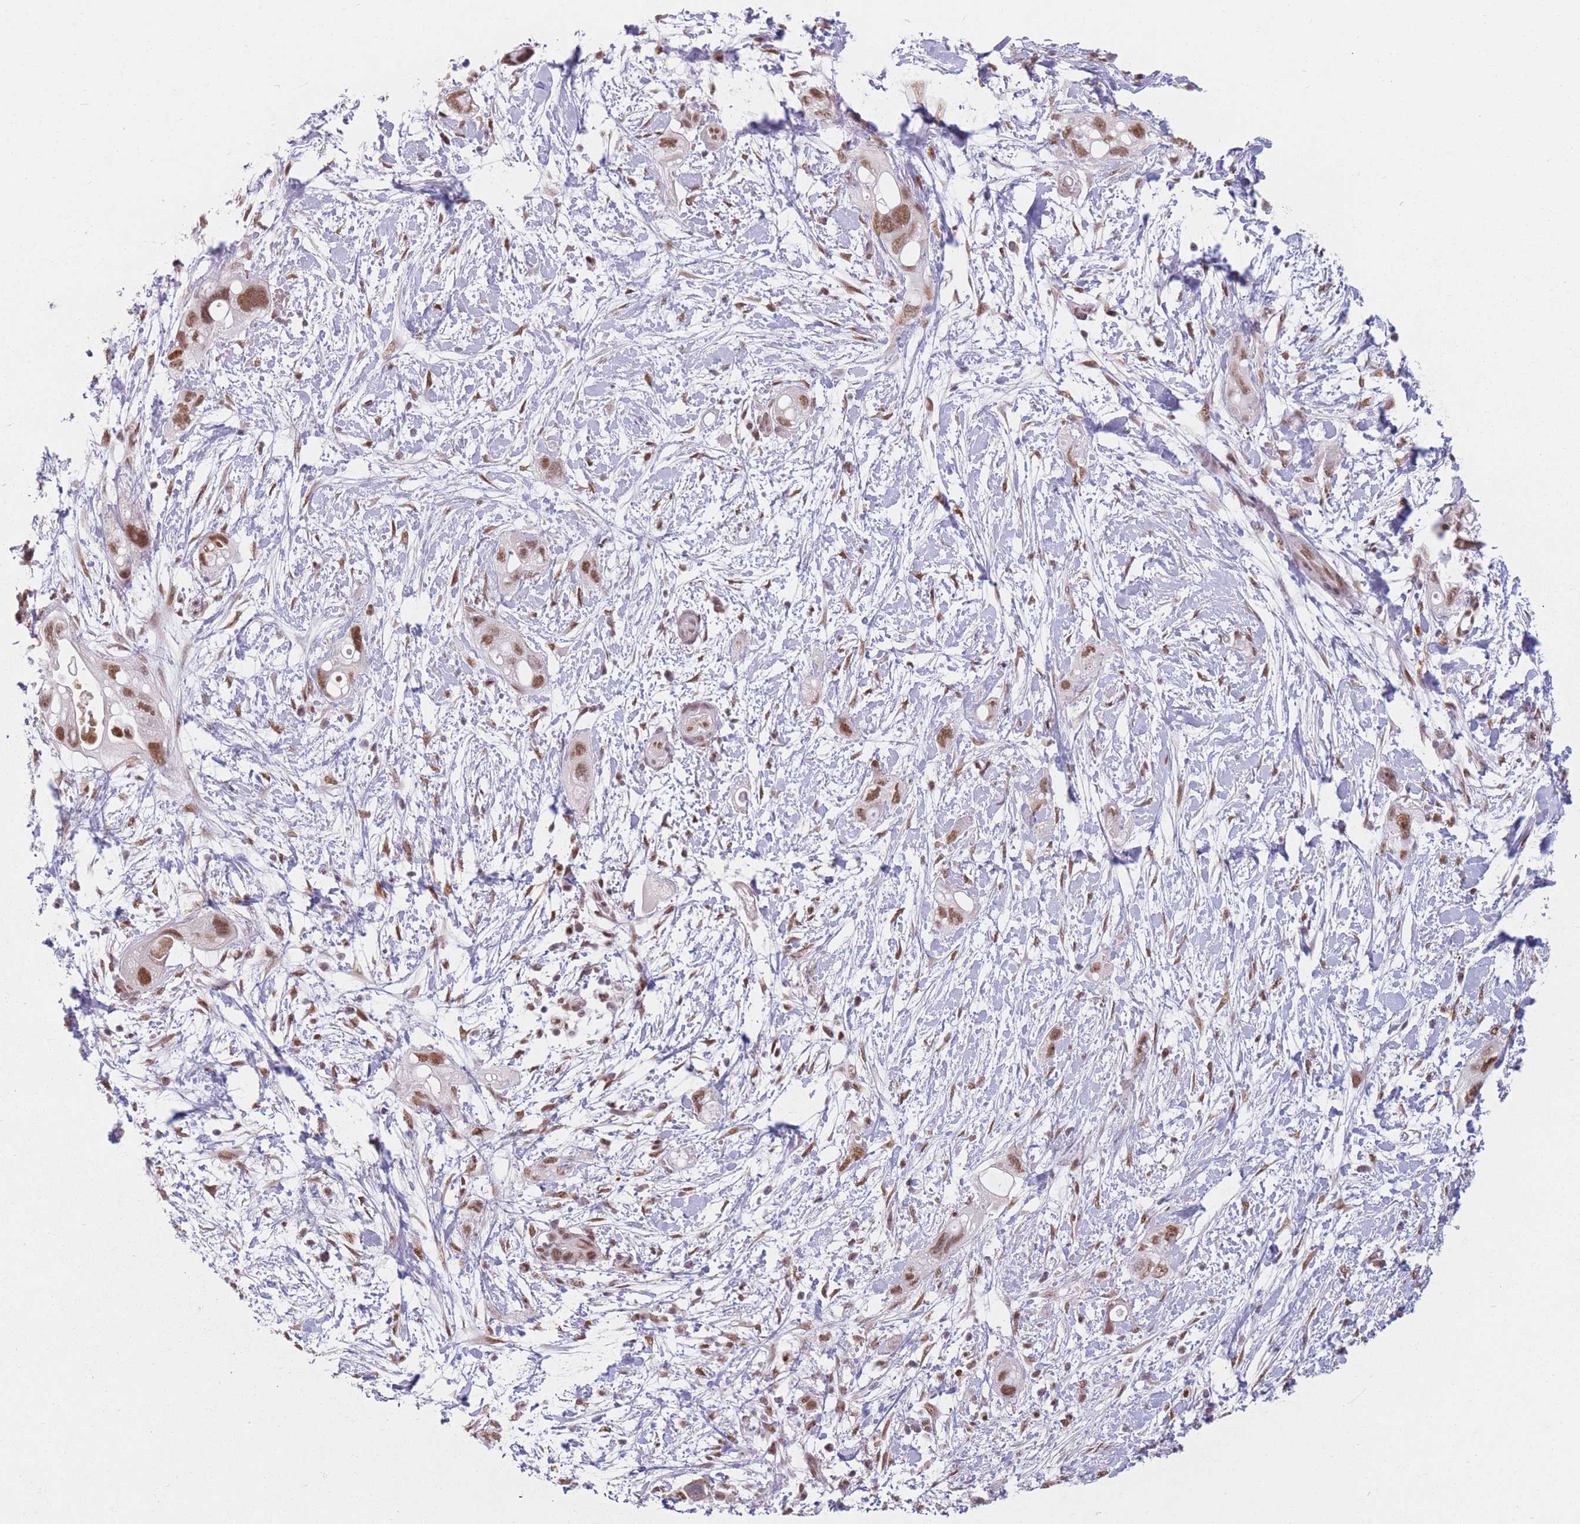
{"staining": {"intensity": "moderate", "quantity": ">75%", "location": "nuclear"}, "tissue": "pancreatic cancer", "cell_type": "Tumor cells", "image_type": "cancer", "snomed": [{"axis": "morphology", "description": "Adenocarcinoma, NOS"}, {"axis": "topography", "description": "Pancreas"}], "caption": "High-power microscopy captured an IHC image of pancreatic cancer (adenocarcinoma), revealing moderate nuclear positivity in about >75% of tumor cells.", "gene": "SUPT6H", "patient": {"sex": "female", "age": 72}}